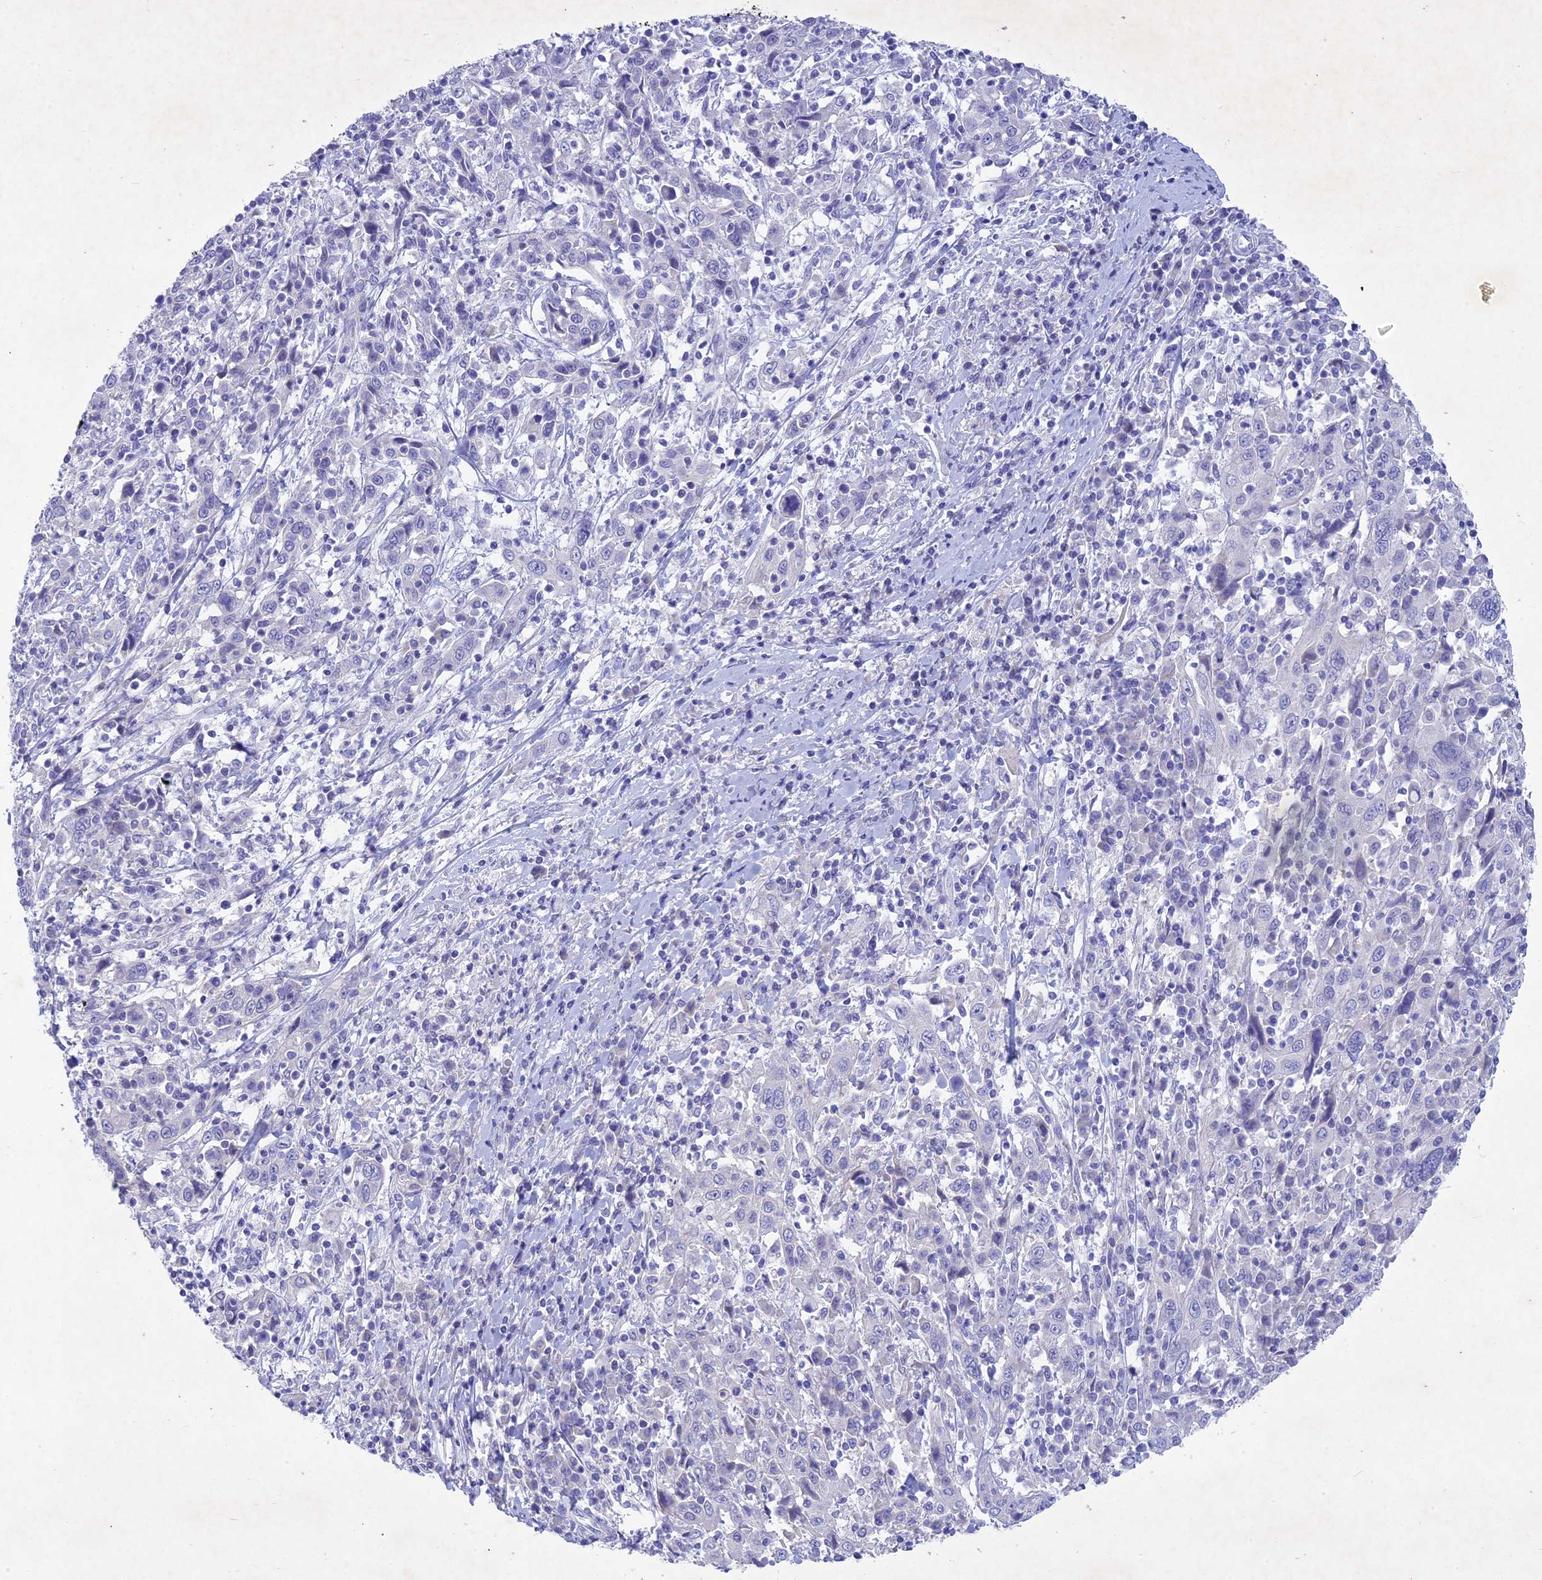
{"staining": {"intensity": "negative", "quantity": "none", "location": "none"}, "tissue": "cervical cancer", "cell_type": "Tumor cells", "image_type": "cancer", "snomed": [{"axis": "morphology", "description": "Squamous cell carcinoma, NOS"}, {"axis": "topography", "description": "Cervix"}], "caption": "High power microscopy image of an immunohistochemistry histopathology image of cervical cancer (squamous cell carcinoma), revealing no significant expression in tumor cells.", "gene": "BTBD19", "patient": {"sex": "female", "age": 46}}